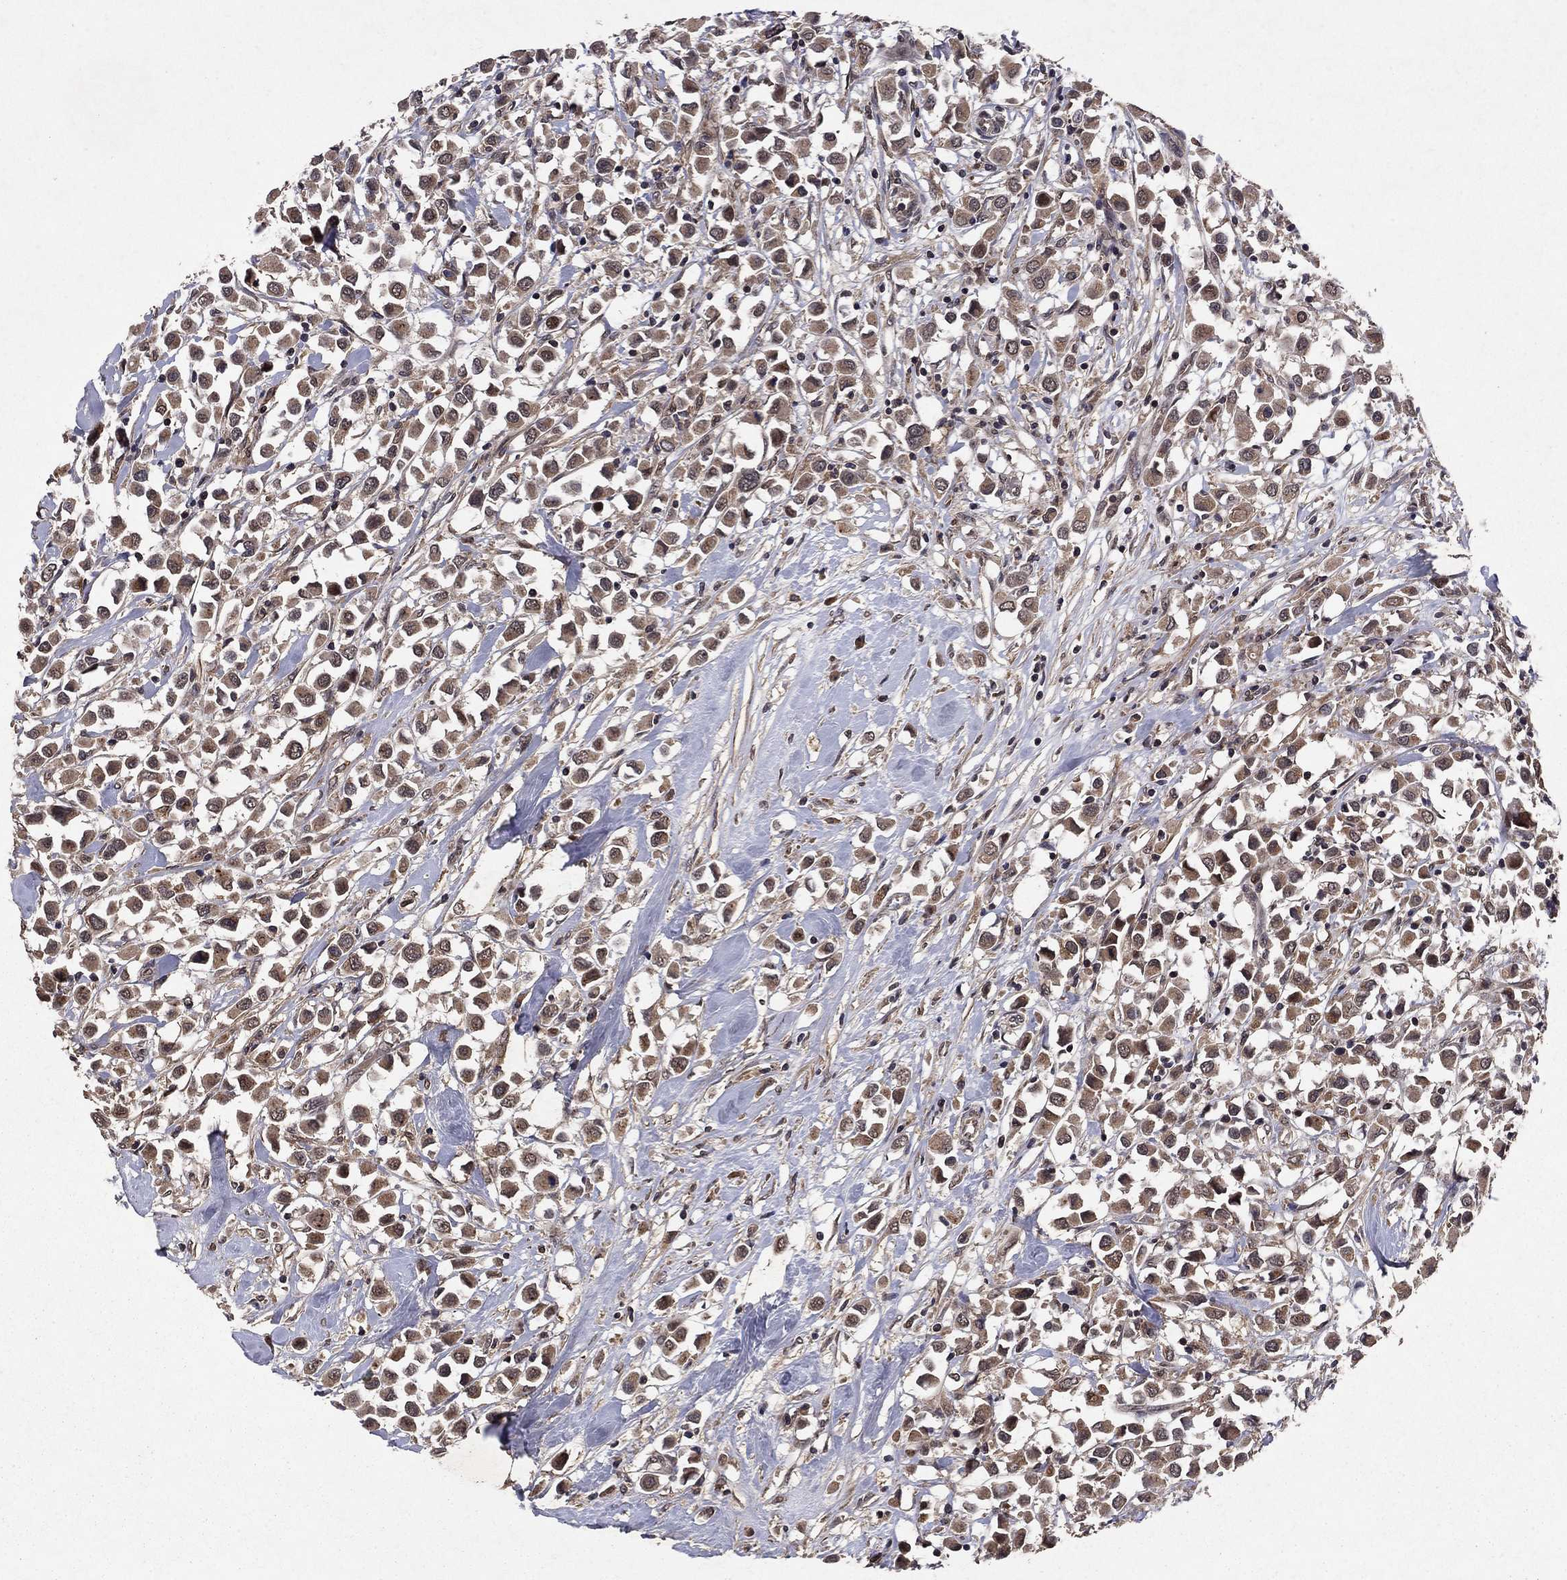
{"staining": {"intensity": "weak", "quantity": ">75%", "location": "cytoplasmic/membranous"}, "tissue": "breast cancer", "cell_type": "Tumor cells", "image_type": "cancer", "snomed": [{"axis": "morphology", "description": "Duct carcinoma"}, {"axis": "topography", "description": "Breast"}], "caption": "IHC (DAB) staining of human breast cancer shows weak cytoplasmic/membranous protein staining in about >75% of tumor cells.", "gene": "DHRS1", "patient": {"sex": "female", "age": 61}}